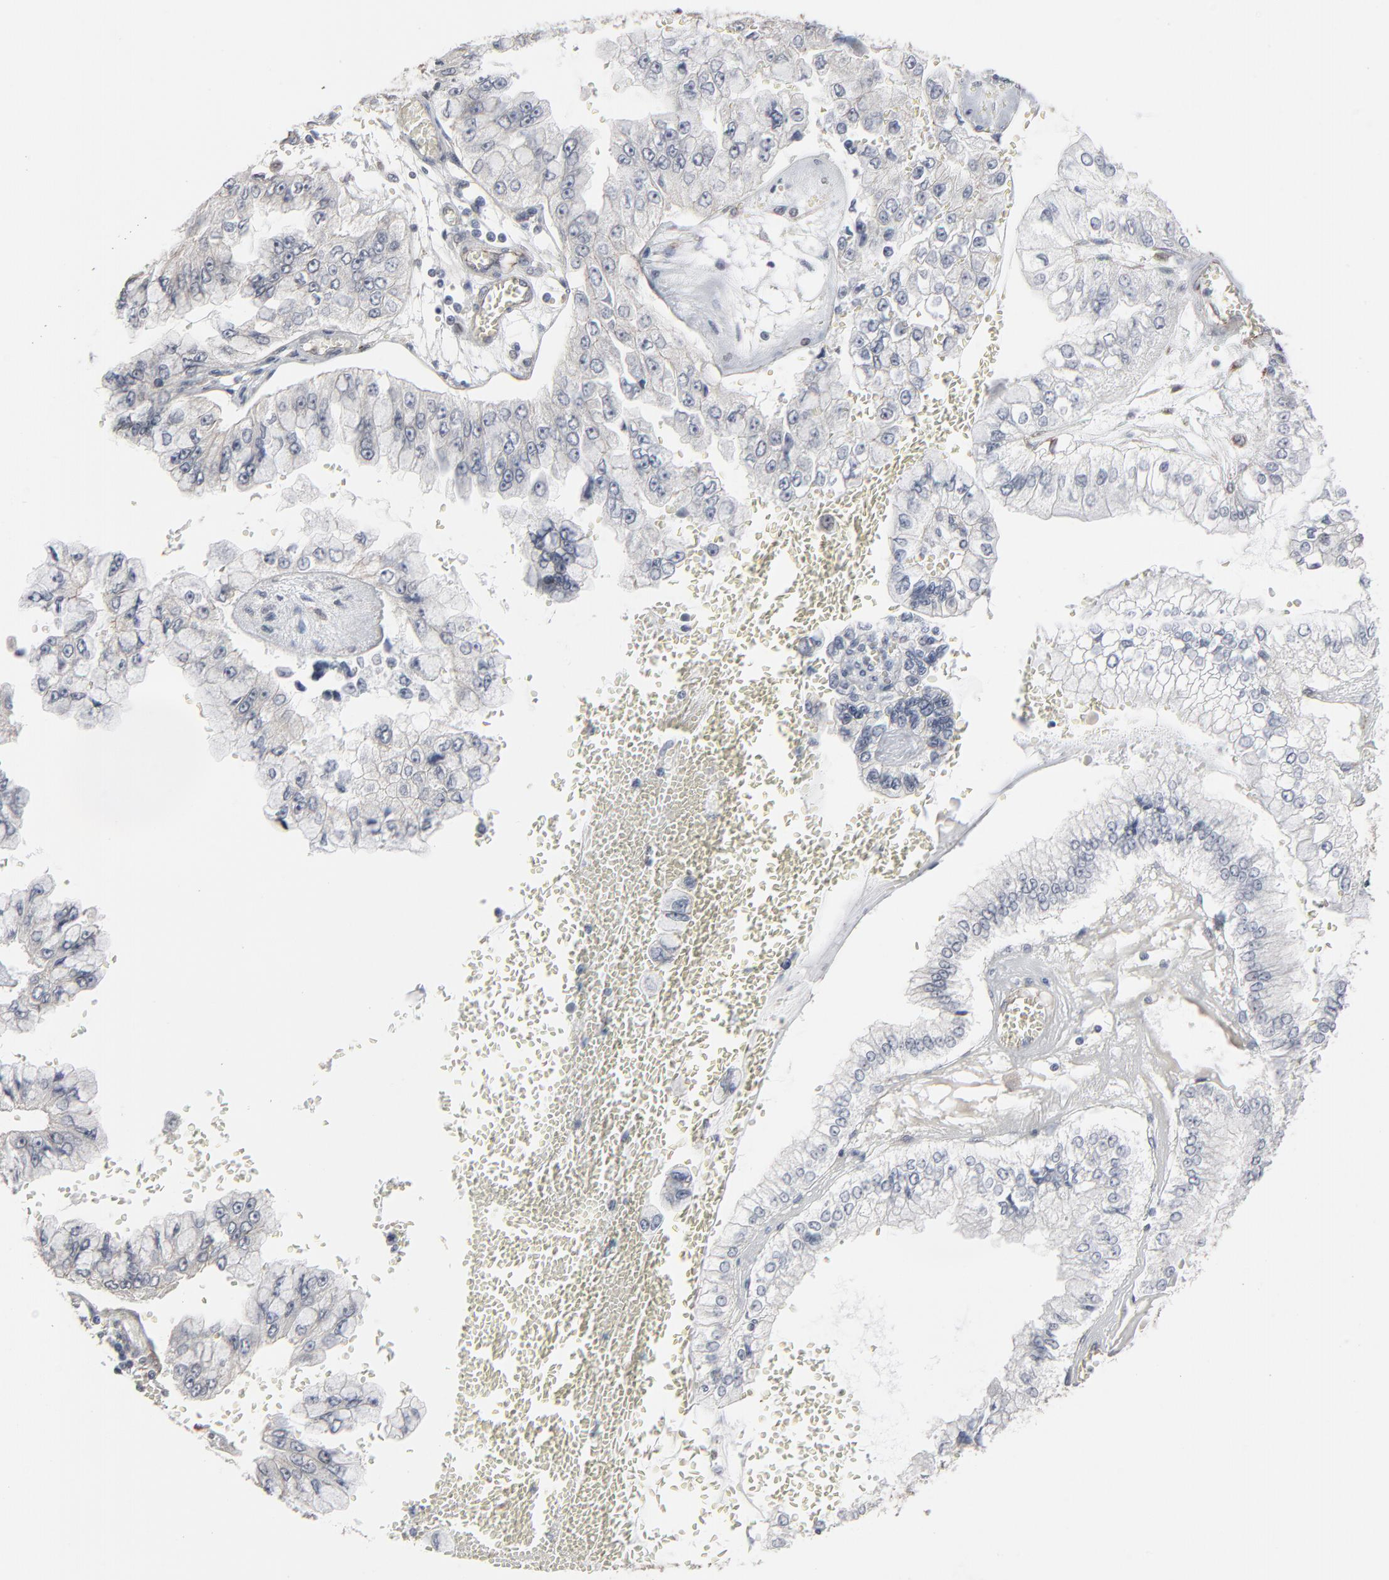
{"staining": {"intensity": "negative", "quantity": "none", "location": "none"}, "tissue": "liver cancer", "cell_type": "Tumor cells", "image_type": "cancer", "snomed": [{"axis": "morphology", "description": "Cholangiocarcinoma"}, {"axis": "topography", "description": "Liver"}], "caption": "A histopathology image of human liver cholangiocarcinoma is negative for staining in tumor cells.", "gene": "CTNND1", "patient": {"sex": "female", "age": 79}}